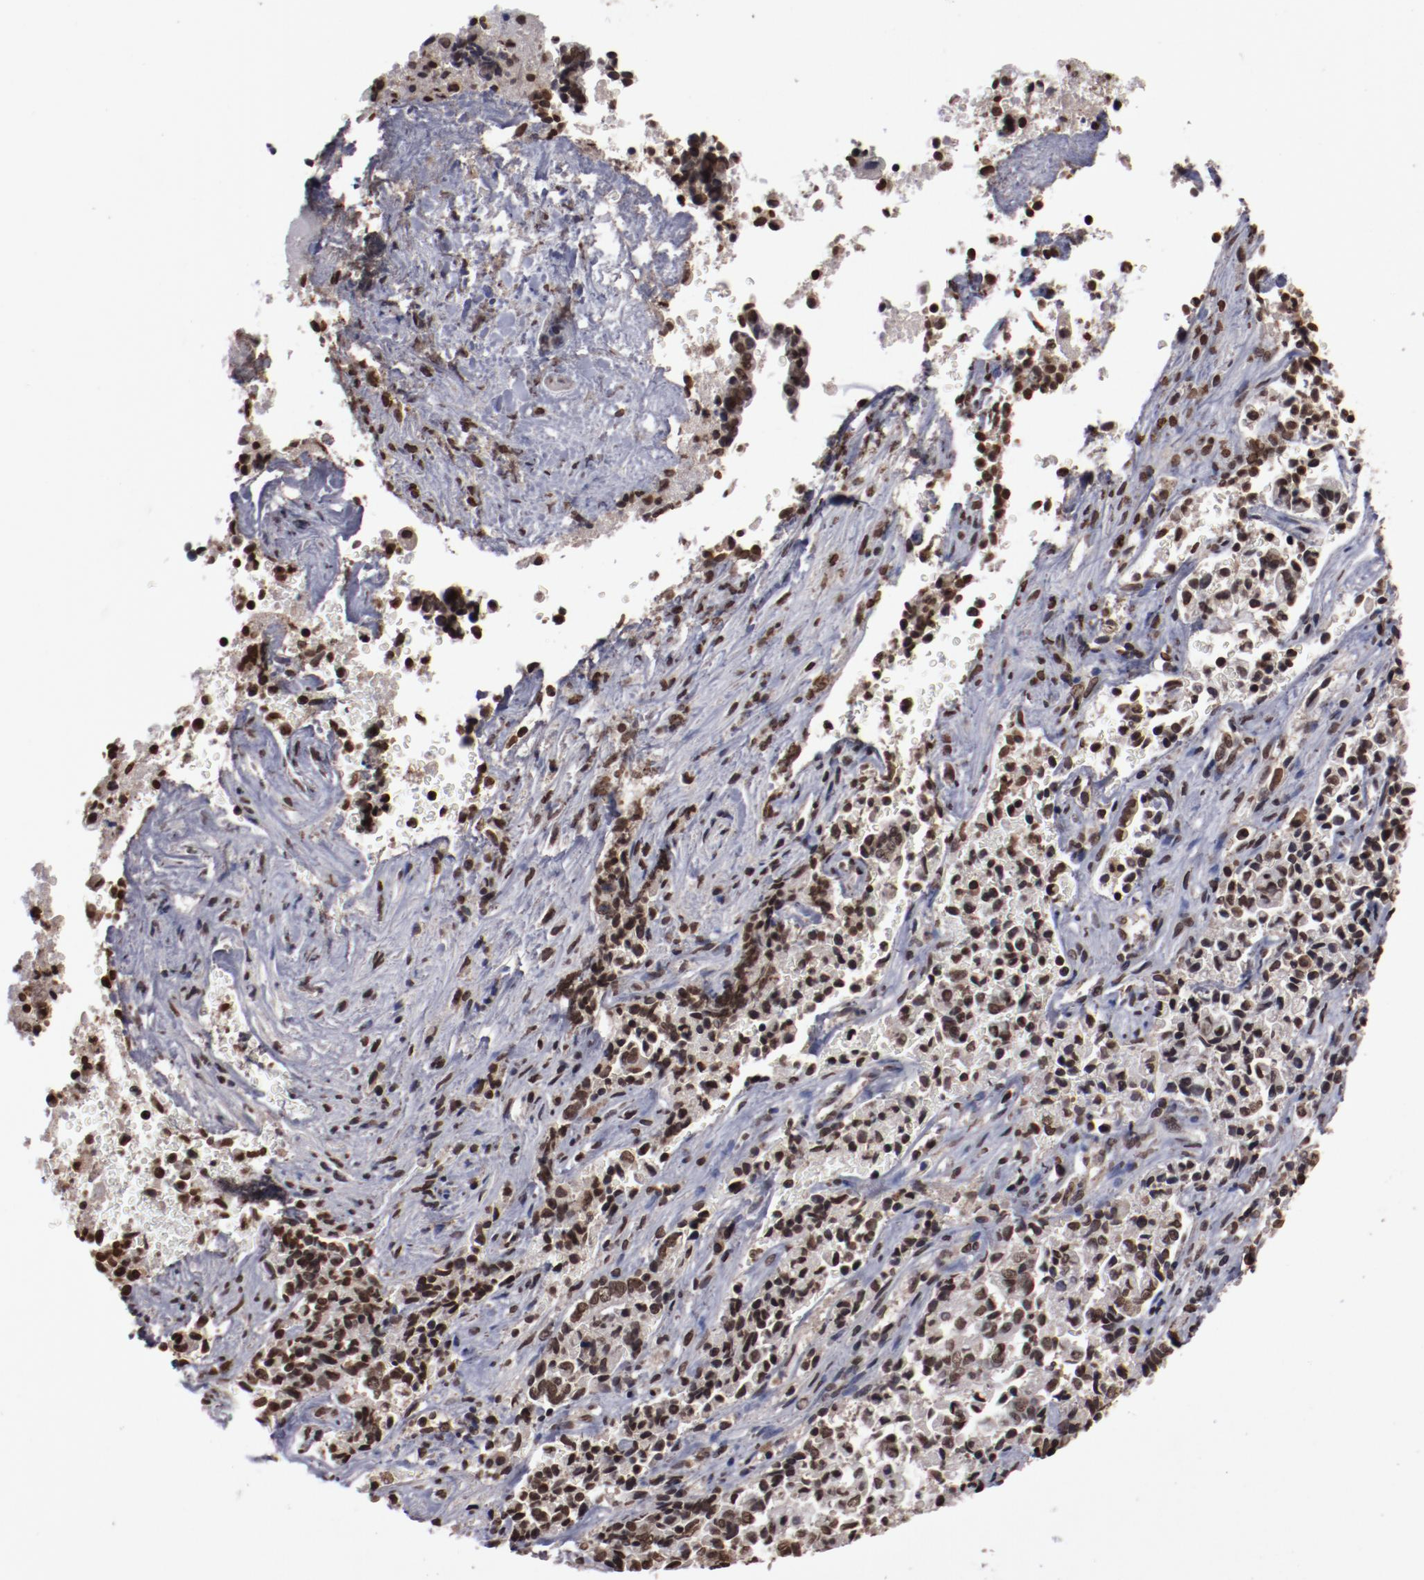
{"staining": {"intensity": "moderate", "quantity": ">75%", "location": "nuclear"}, "tissue": "liver cancer", "cell_type": "Tumor cells", "image_type": "cancer", "snomed": [{"axis": "morphology", "description": "Cholangiocarcinoma"}, {"axis": "topography", "description": "Liver"}], "caption": "This is a micrograph of immunohistochemistry staining of liver cancer, which shows moderate expression in the nuclear of tumor cells.", "gene": "AKT1", "patient": {"sex": "male", "age": 57}}